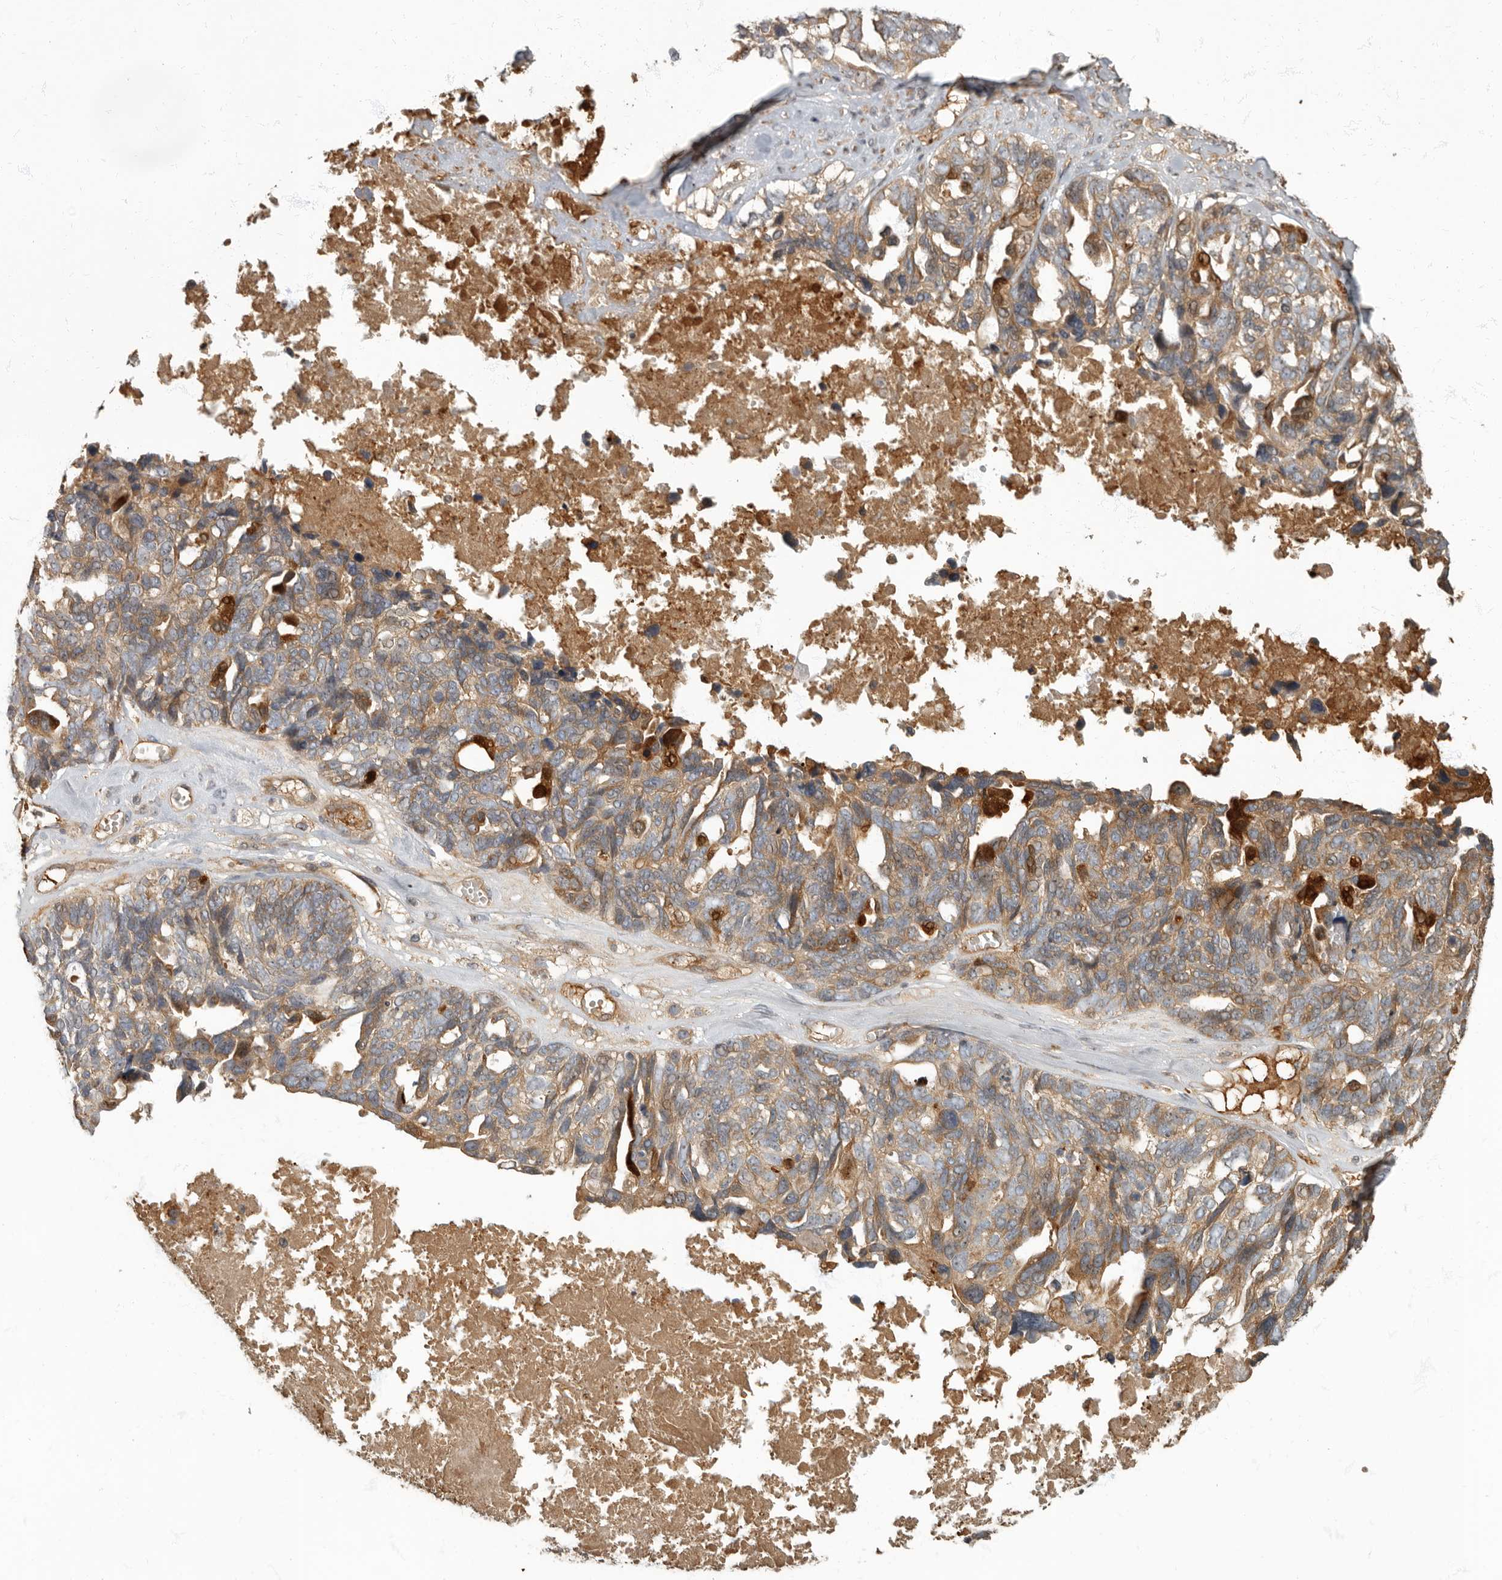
{"staining": {"intensity": "moderate", "quantity": "25%-75%", "location": "cytoplasmic/membranous"}, "tissue": "ovarian cancer", "cell_type": "Tumor cells", "image_type": "cancer", "snomed": [{"axis": "morphology", "description": "Cystadenocarcinoma, serous, NOS"}, {"axis": "topography", "description": "Ovary"}], "caption": "DAB immunohistochemical staining of human ovarian serous cystadenocarcinoma exhibits moderate cytoplasmic/membranous protein positivity in approximately 25%-75% of tumor cells.", "gene": "DAAM1", "patient": {"sex": "female", "age": 79}}